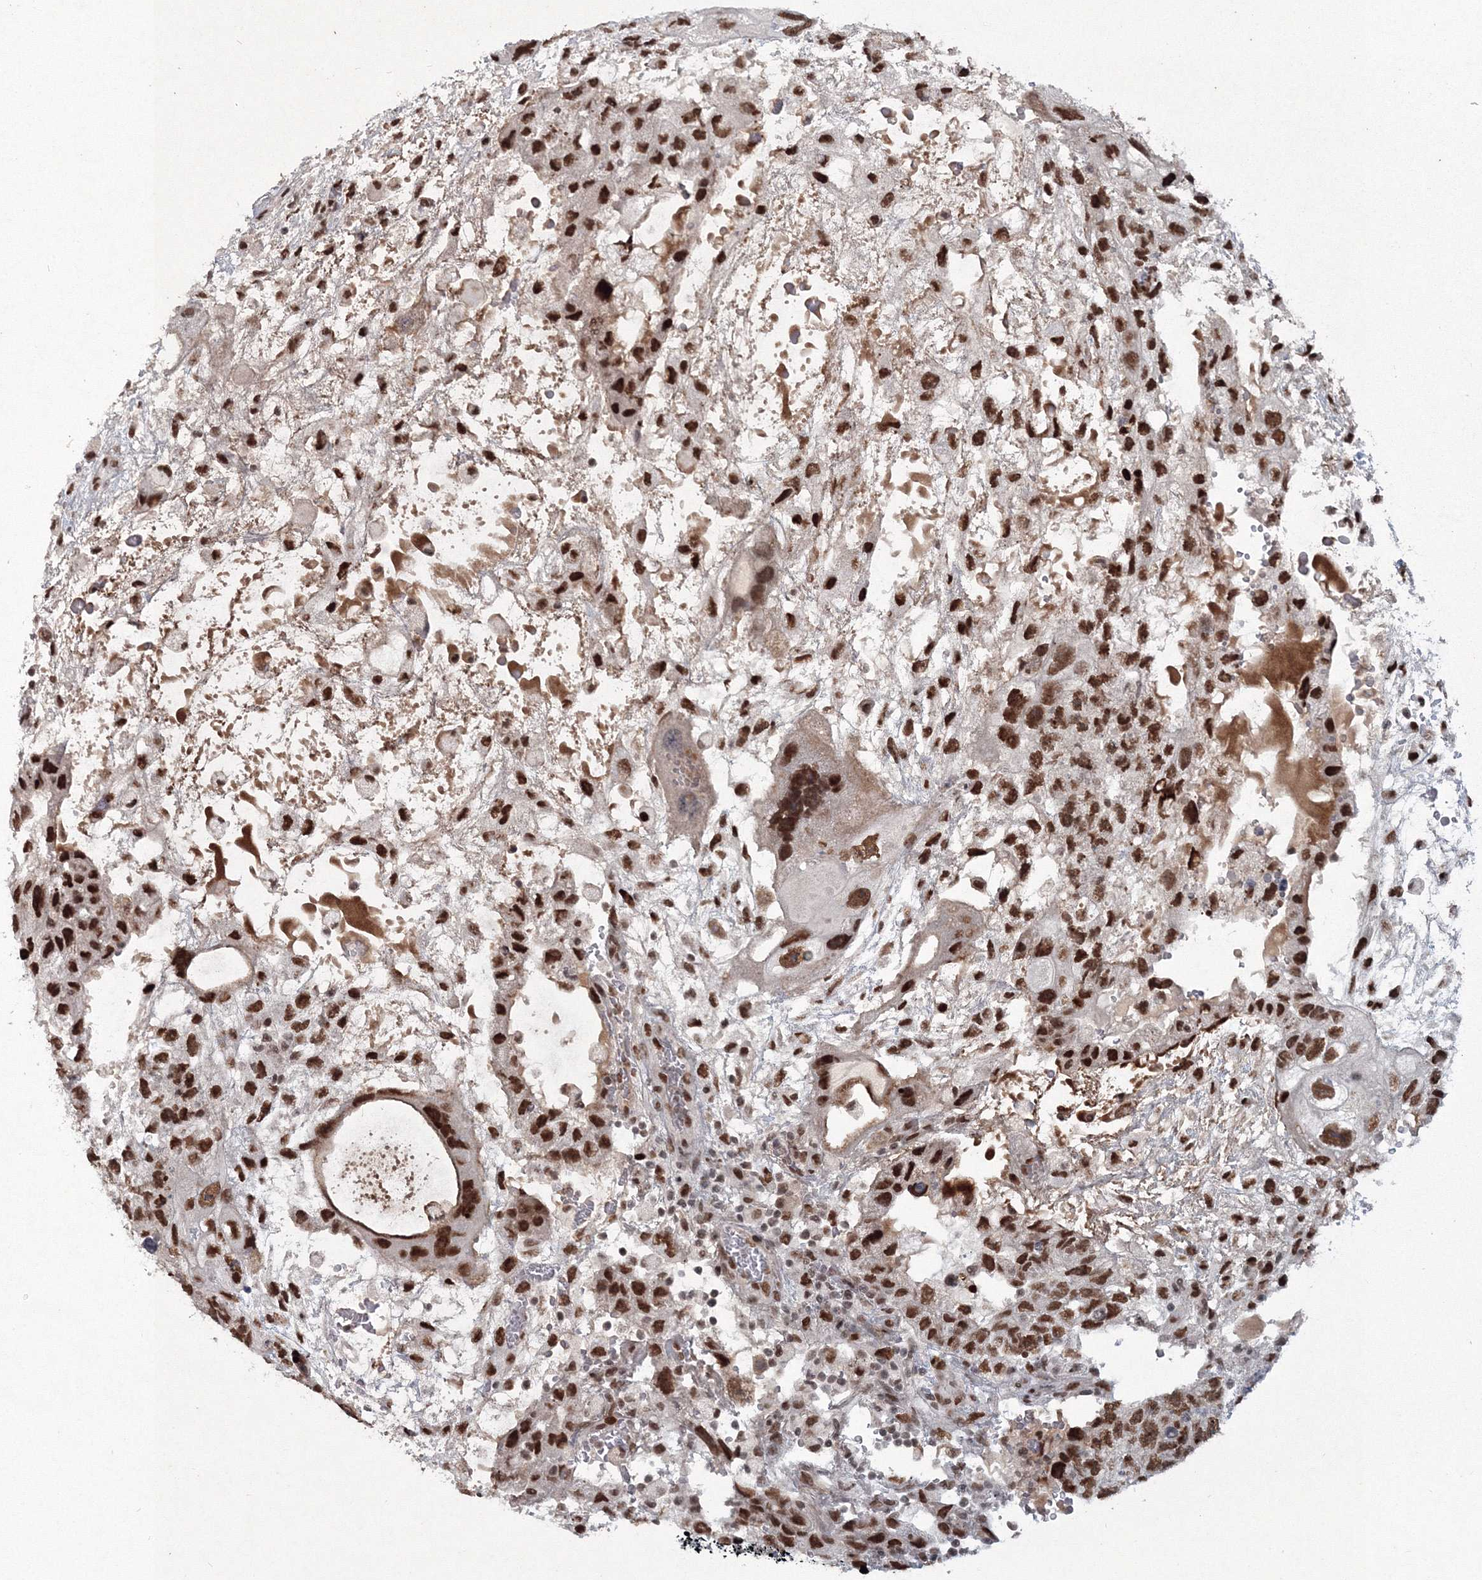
{"staining": {"intensity": "strong", "quantity": ">75%", "location": "nuclear"}, "tissue": "testis cancer", "cell_type": "Tumor cells", "image_type": "cancer", "snomed": [{"axis": "morphology", "description": "Carcinoma, Embryonal, NOS"}, {"axis": "topography", "description": "Testis"}], "caption": "The histopathology image displays a brown stain indicating the presence of a protein in the nuclear of tumor cells in testis cancer (embryonal carcinoma).", "gene": "C3orf33", "patient": {"sex": "male", "age": 36}}